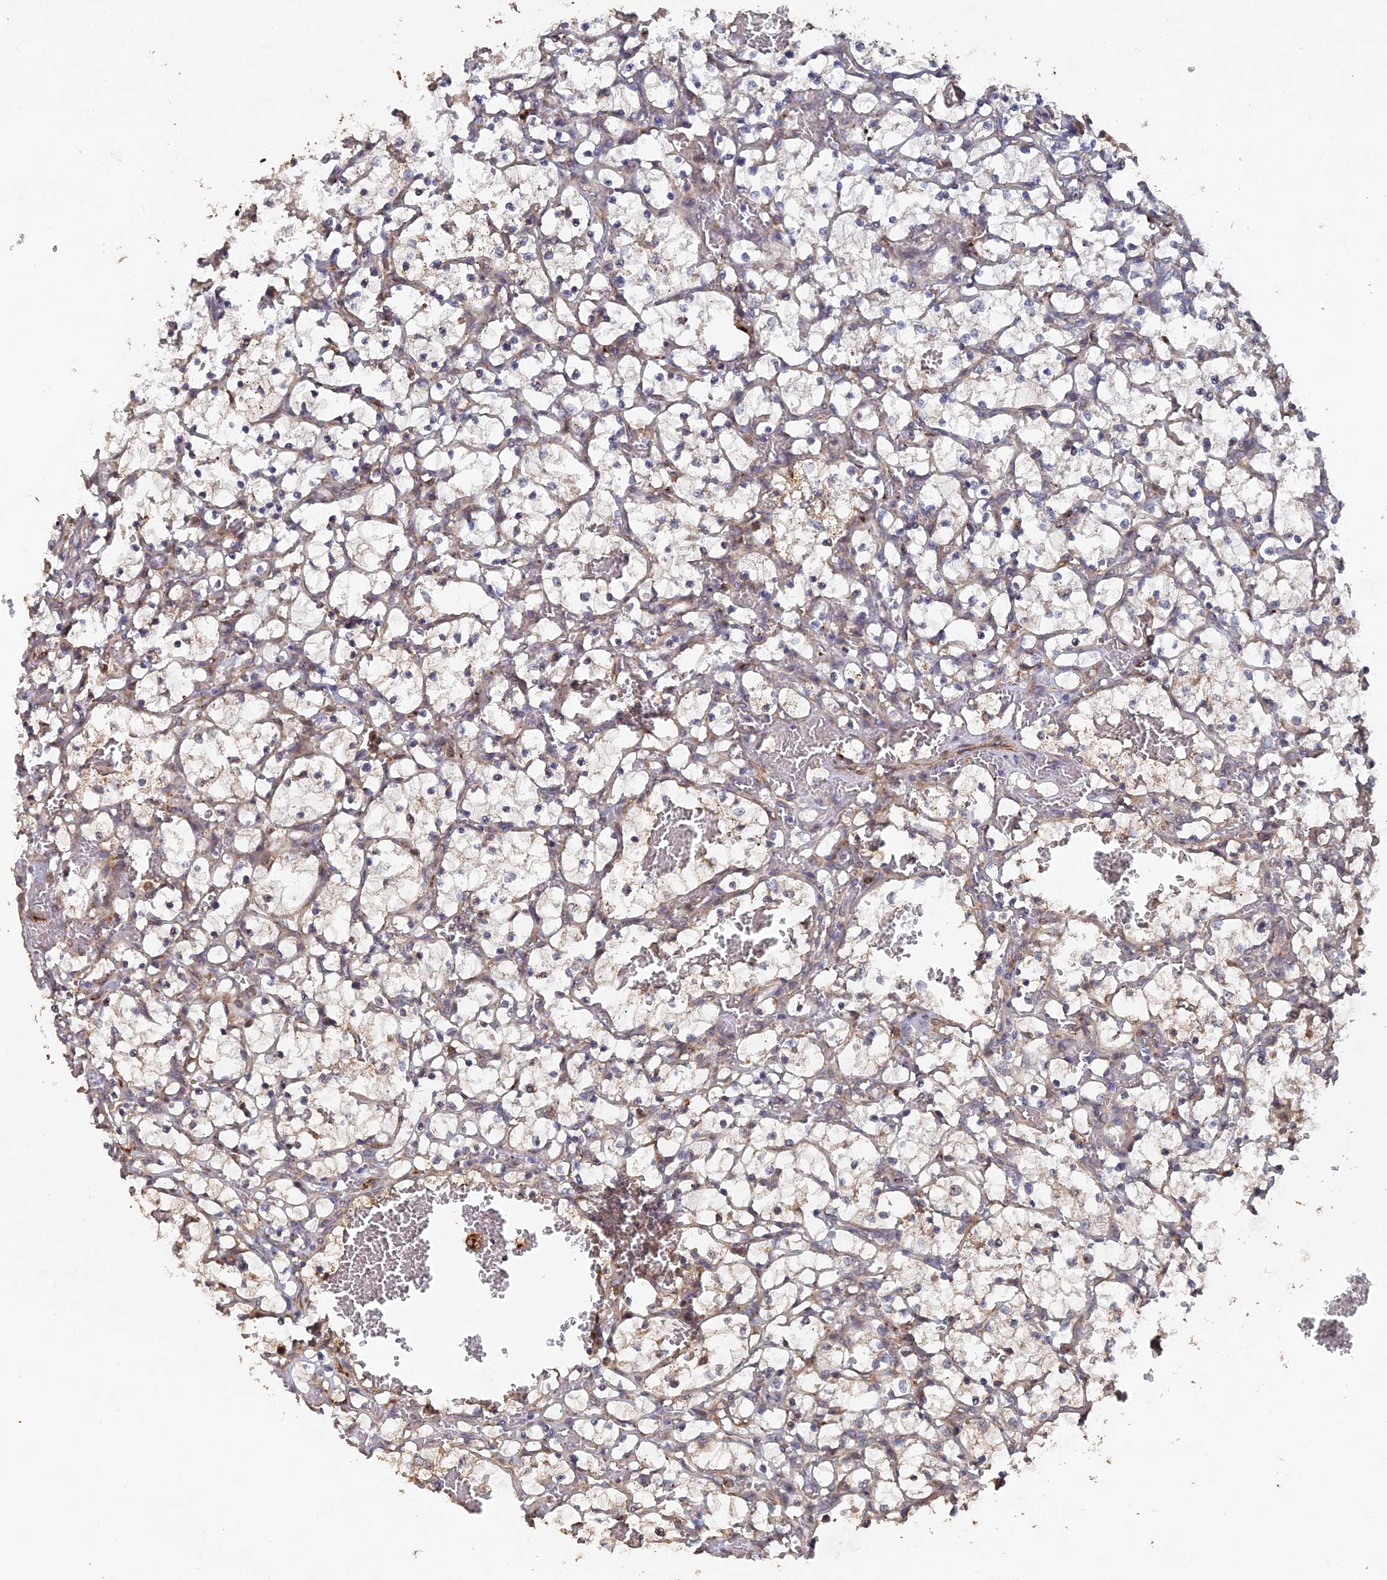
{"staining": {"intensity": "weak", "quantity": "<25%", "location": "cytoplasmic/membranous"}, "tissue": "renal cancer", "cell_type": "Tumor cells", "image_type": "cancer", "snomed": [{"axis": "morphology", "description": "Adenocarcinoma, NOS"}, {"axis": "topography", "description": "Kidney"}], "caption": "Immunohistochemistry (IHC) of human renal cancer (adenocarcinoma) displays no positivity in tumor cells.", "gene": "VPS37C", "patient": {"sex": "female", "age": 69}}